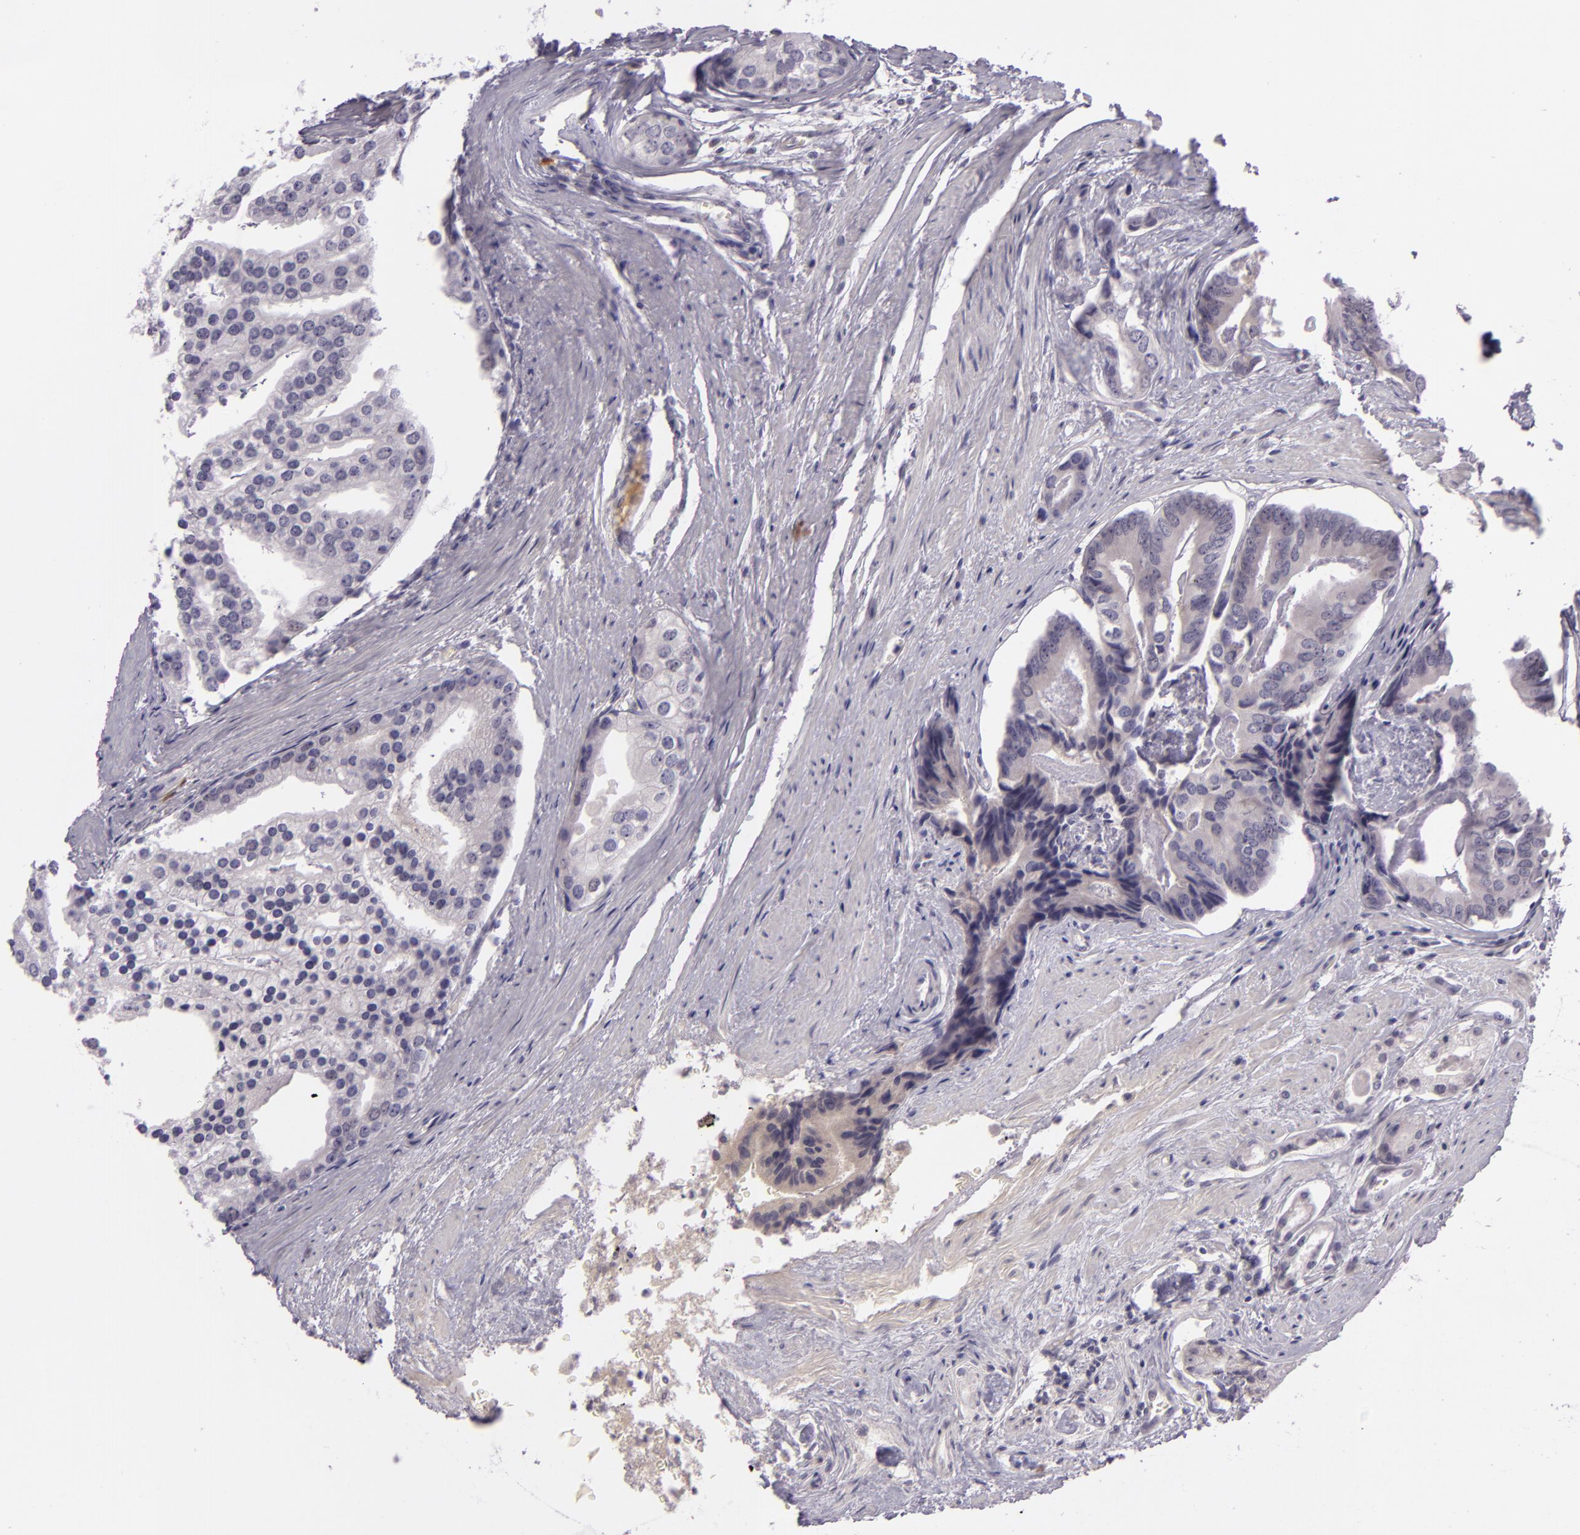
{"staining": {"intensity": "negative", "quantity": "none", "location": "none"}, "tissue": "prostate cancer", "cell_type": "Tumor cells", "image_type": "cancer", "snomed": [{"axis": "morphology", "description": "Adenocarcinoma, High grade"}, {"axis": "topography", "description": "Prostate"}], "caption": "DAB (3,3'-diaminobenzidine) immunohistochemical staining of prostate cancer (adenocarcinoma (high-grade)) demonstrates no significant staining in tumor cells.", "gene": "CHEK2", "patient": {"sex": "male", "age": 56}}